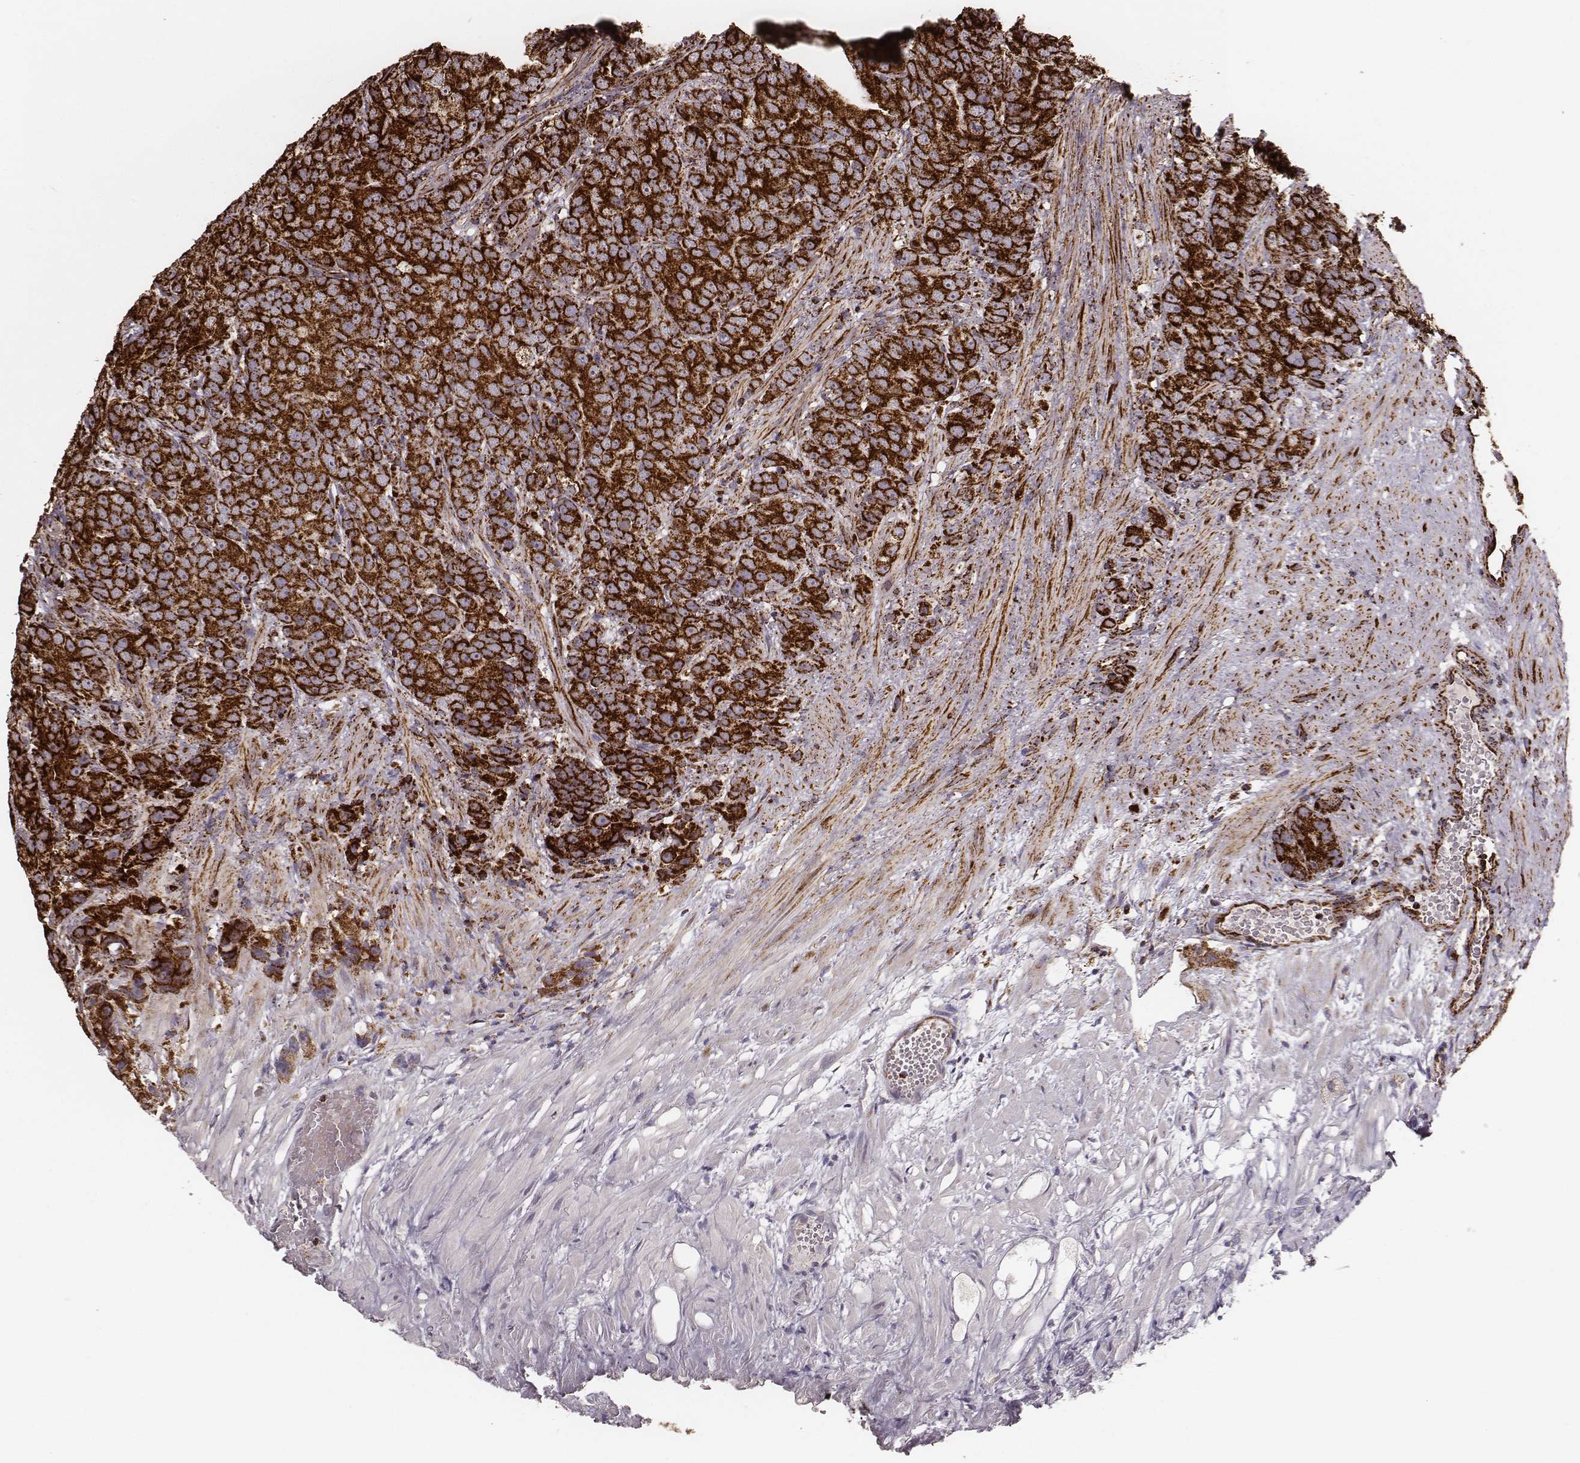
{"staining": {"intensity": "strong", "quantity": ">75%", "location": "cytoplasmic/membranous"}, "tissue": "prostate cancer", "cell_type": "Tumor cells", "image_type": "cancer", "snomed": [{"axis": "morphology", "description": "Adenocarcinoma, High grade"}, {"axis": "topography", "description": "Prostate"}], "caption": "Strong cytoplasmic/membranous protein staining is identified in approximately >75% of tumor cells in prostate cancer.", "gene": "TUFM", "patient": {"sex": "male", "age": 90}}